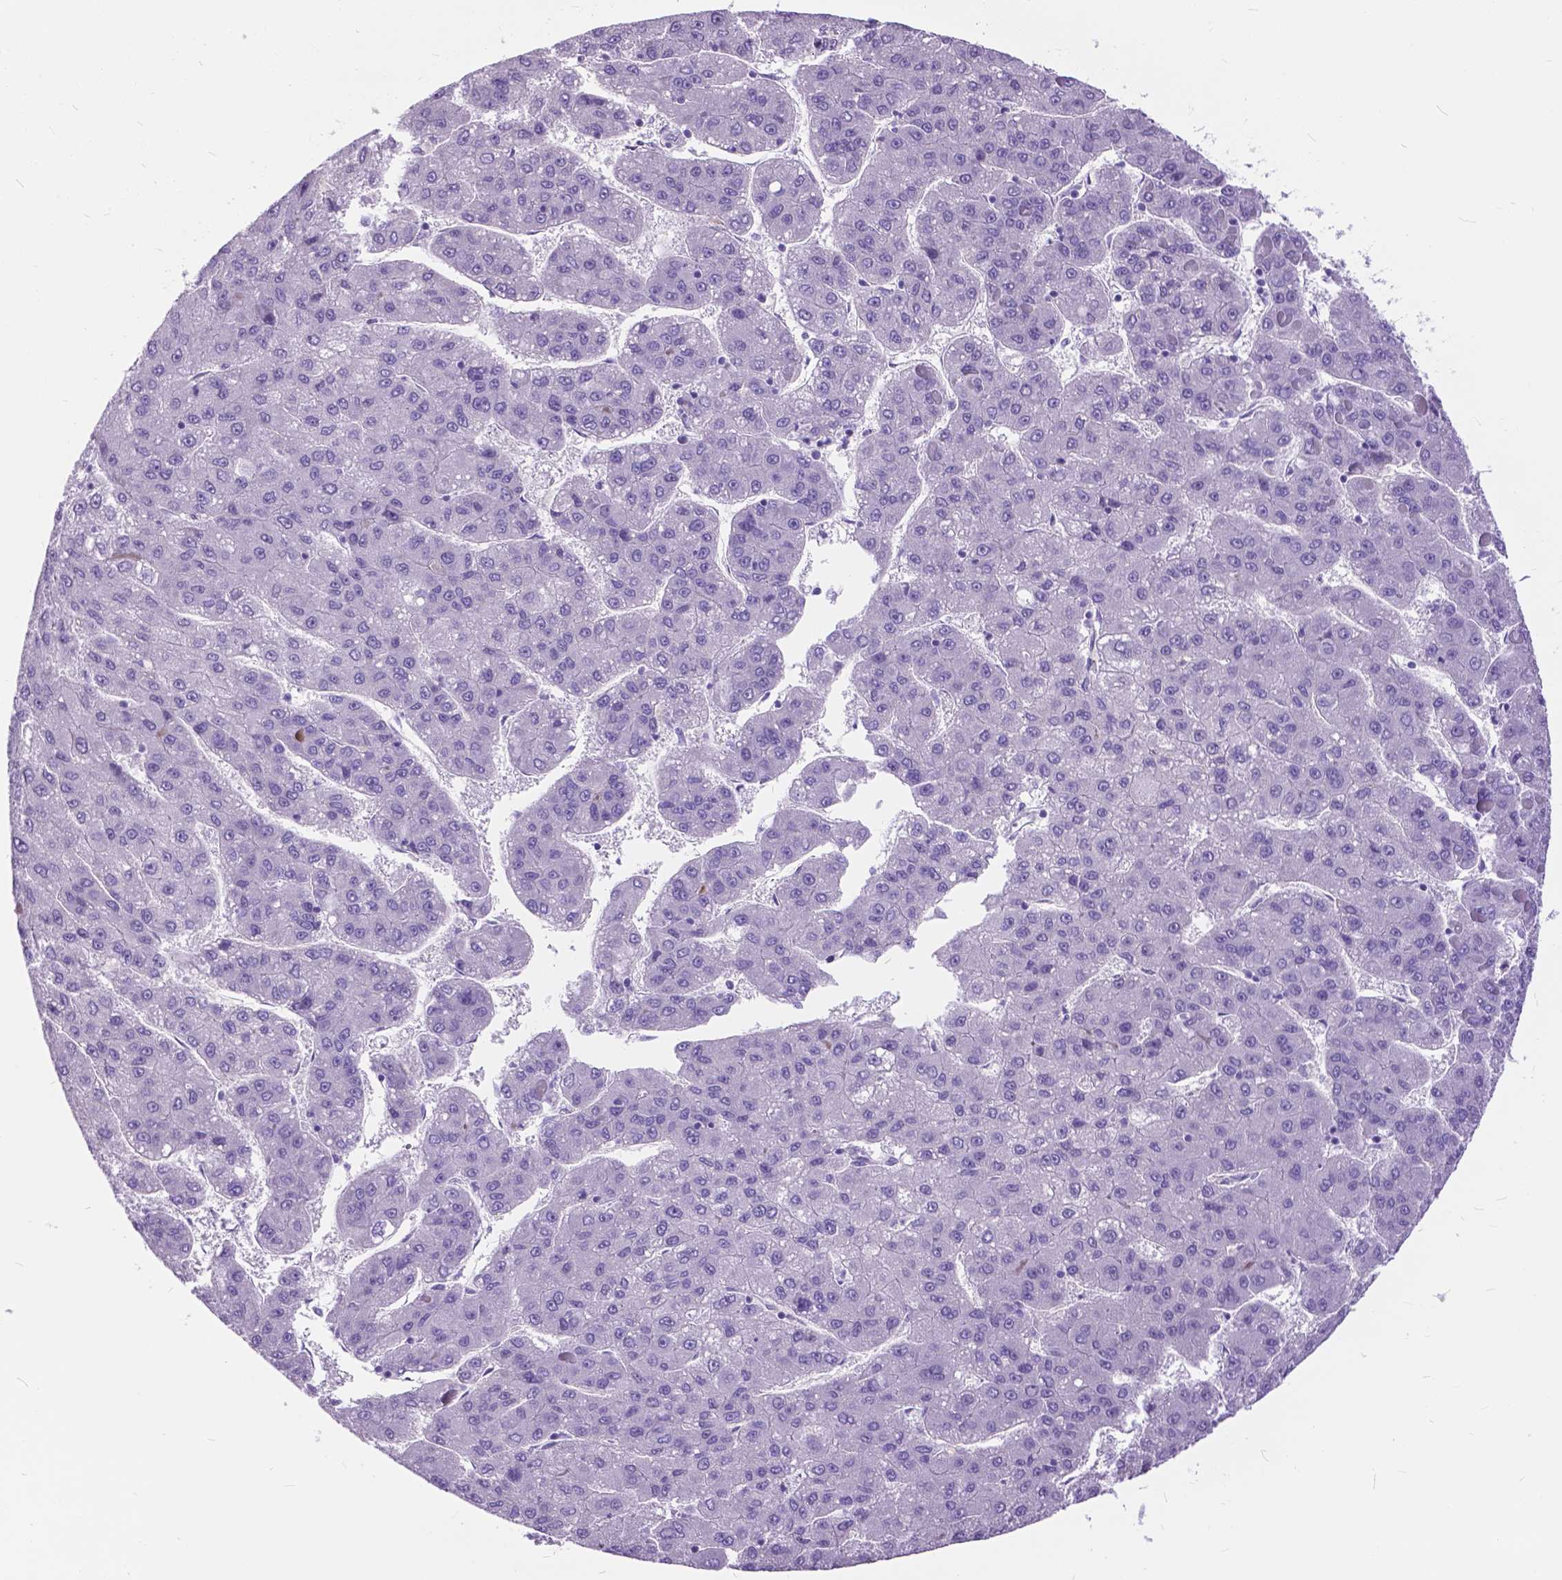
{"staining": {"intensity": "negative", "quantity": "none", "location": "none"}, "tissue": "liver cancer", "cell_type": "Tumor cells", "image_type": "cancer", "snomed": [{"axis": "morphology", "description": "Carcinoma, Hepatocellular, NOS"}, {"axis": "topography", "description": "Liver"}], "caption": "This is a histopathology image of immunohistochemistry staining of liver hepatocellular carcinoma, which shows no positivity in tumor cells.", "gene": "BSND", "patient": {"sex": "female", "age": 82}}